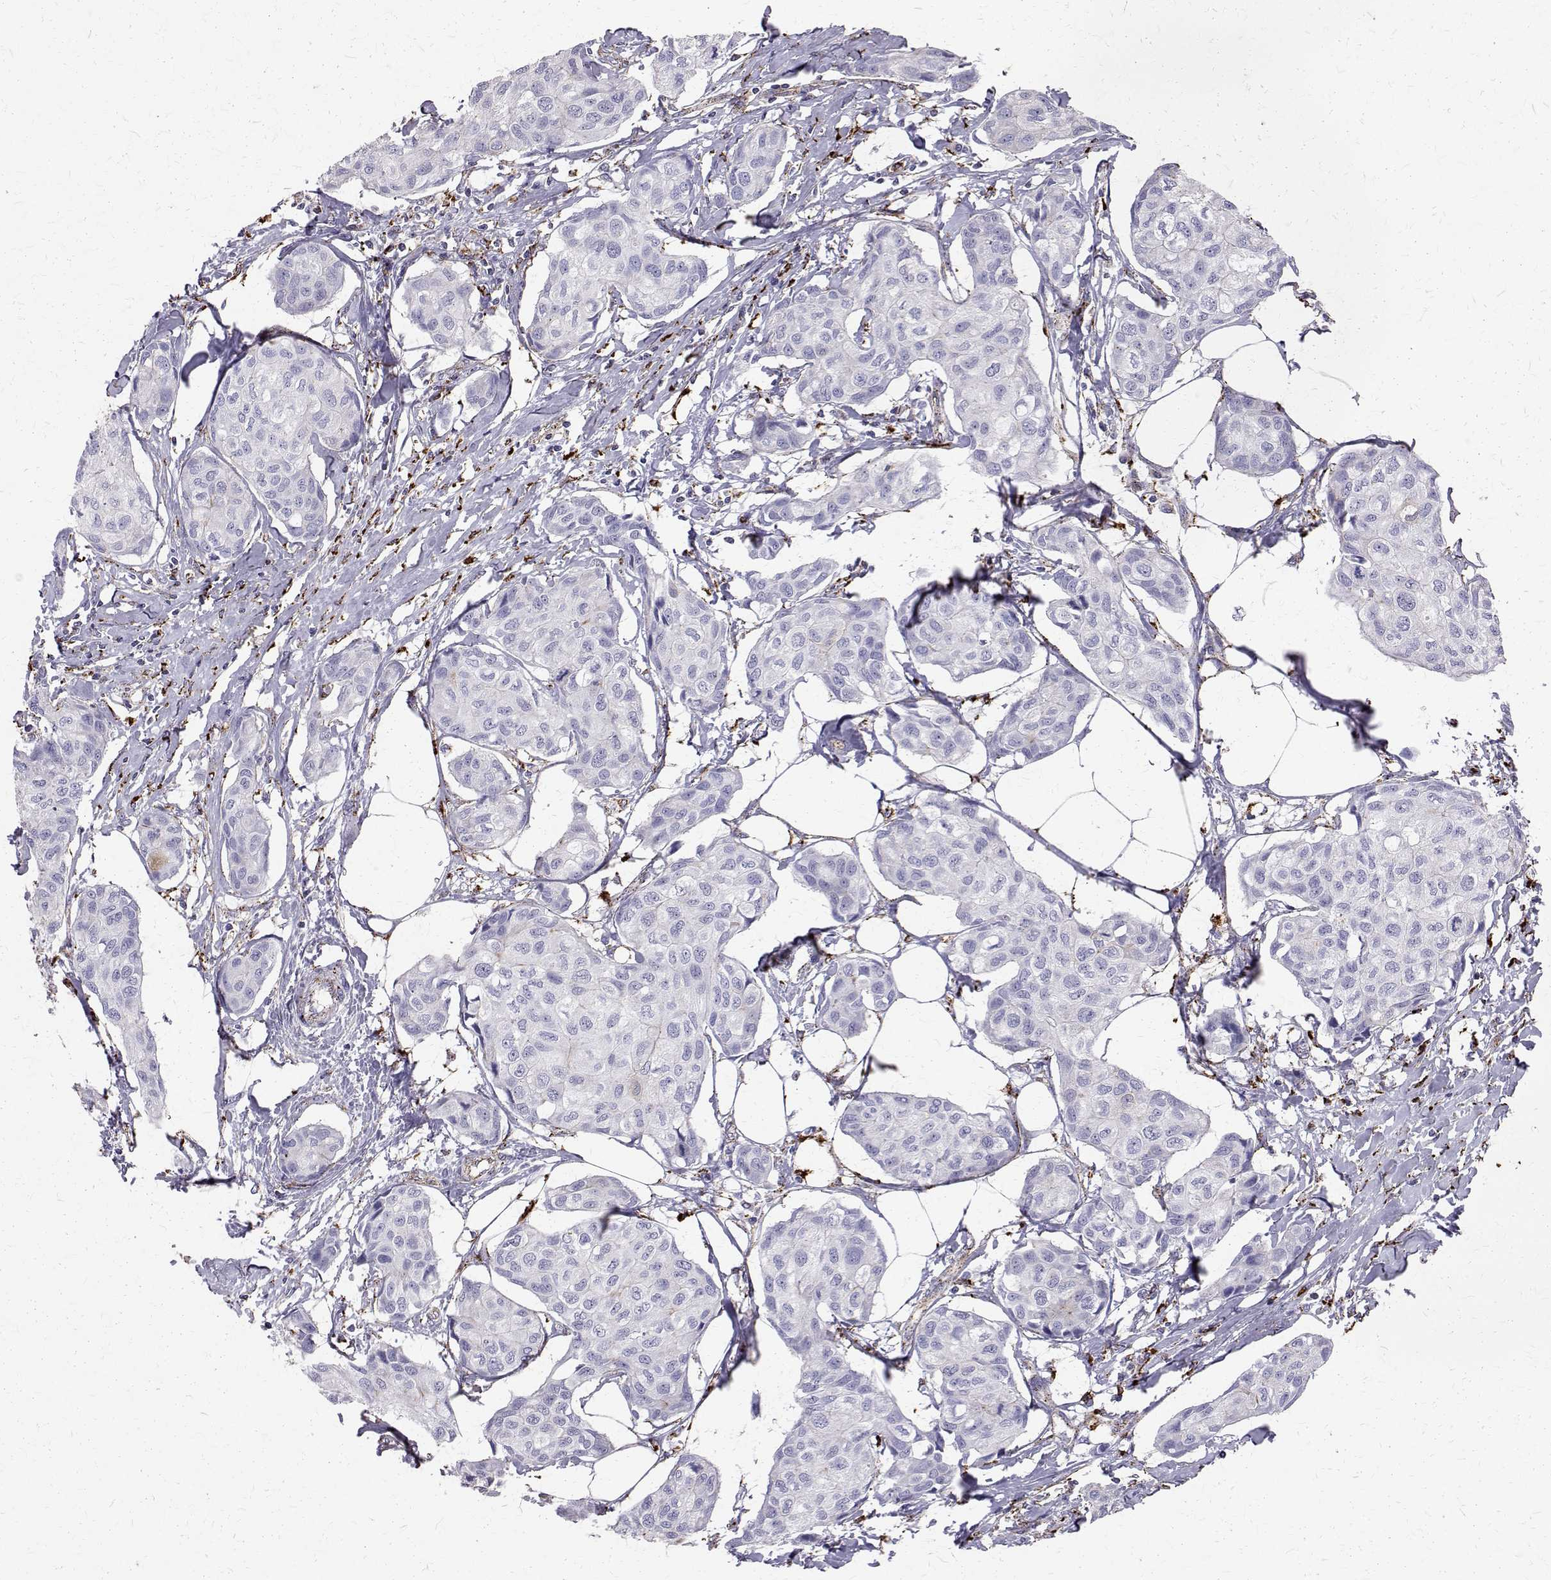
{"staining": {"intensity": "negative", "quantity": "none", "location": "none"}, "tissue": "breast cancer", "cell_type": "Tumor cells", "image_type": "cancer", "snomed": [{"axis": "morphology", "description": "Duct carcinoma"}, {"axis": "topography", "description": "Breast"}], "caption": "Protein analysis of intraductal carcinoma (breast) exhibits no significant staining in tumor cells.", "gene": "TPP1", "patient": {"sex": "female", "age": 80}}